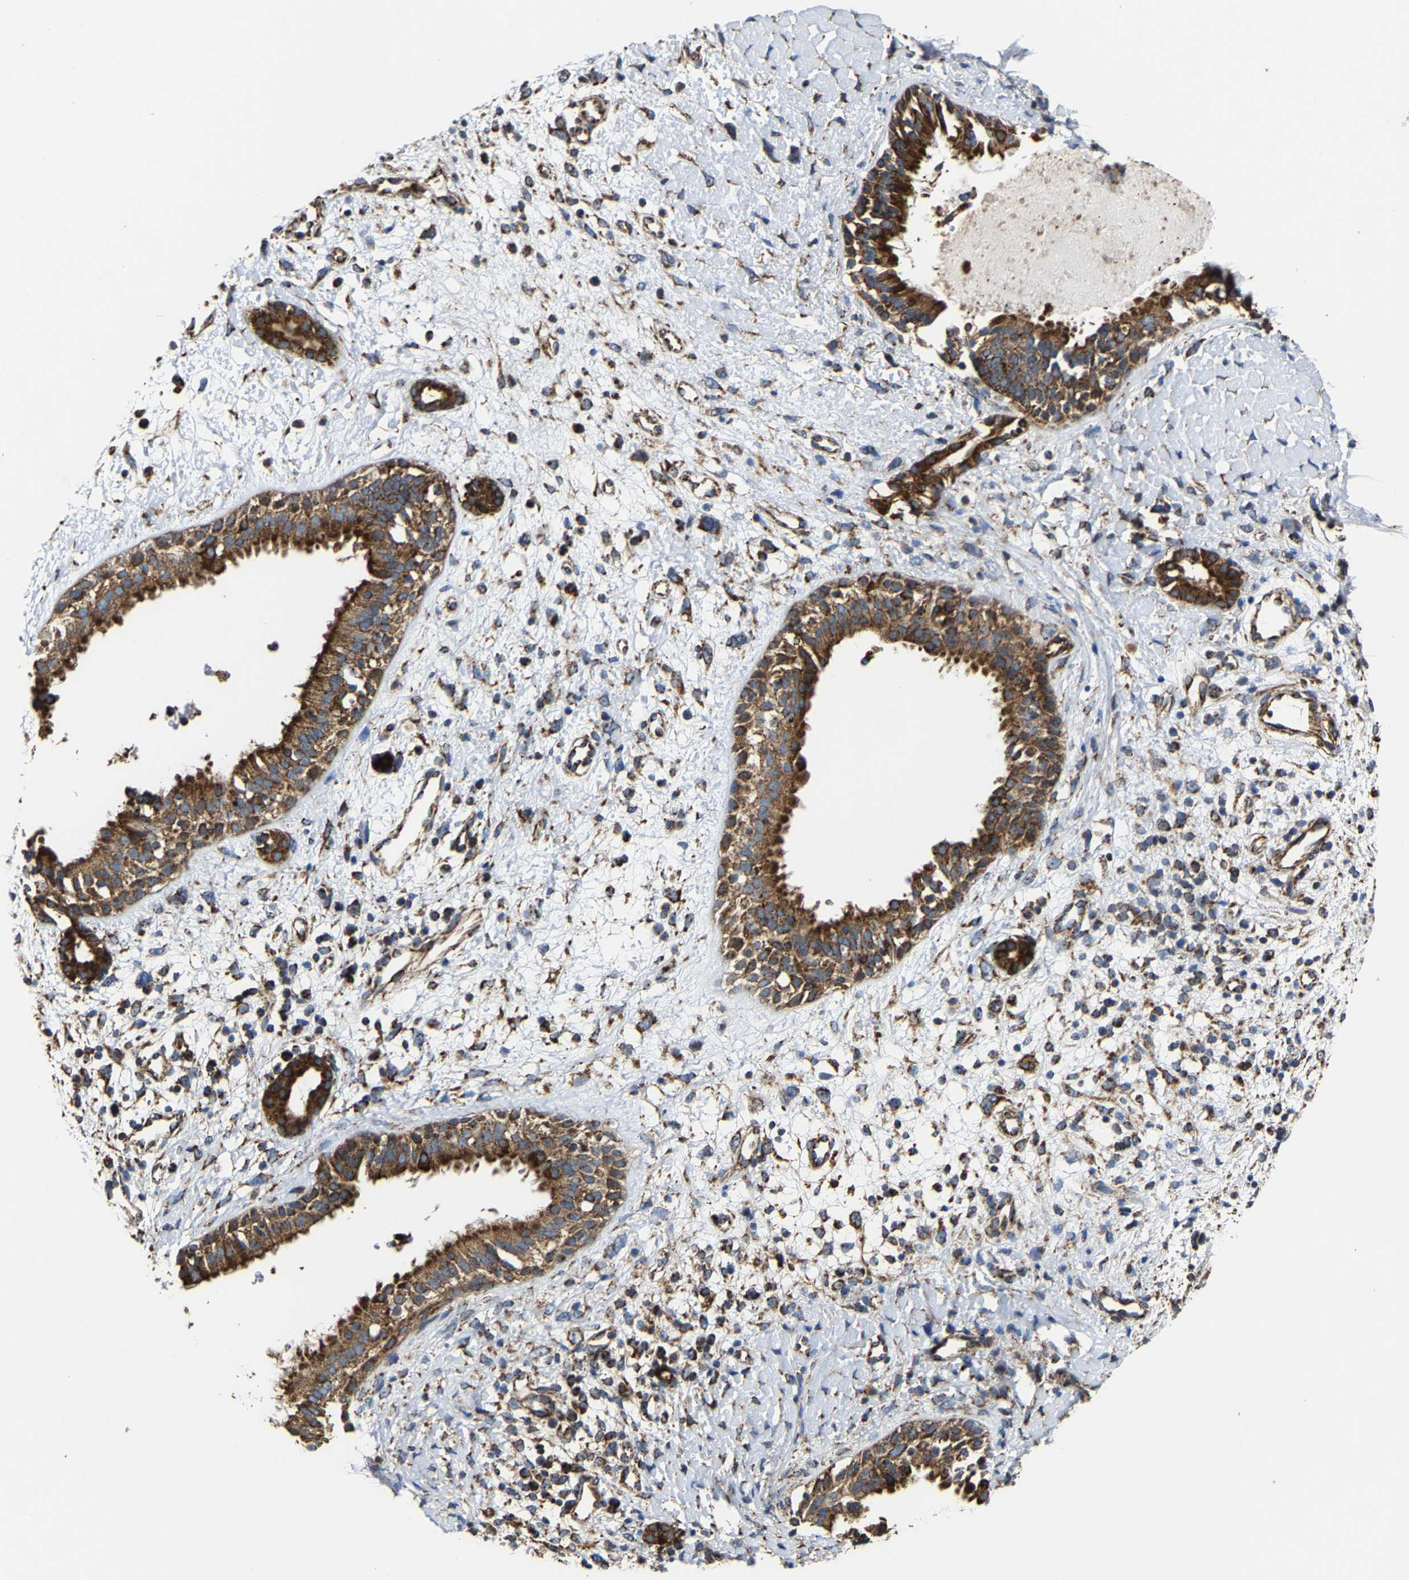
{"staining": {"intensity": "moderate", "quantity": ">75%", "location": "cytoplasmic/membranous"}, "tissue": "nasopharynx", "cell_type": "Respiratory epithelial cells", "image_type": "normal", "snomed": [{"axis": "morphology", "description": "Normal tissue, NOS"}, {"axis": "topography", "description": "Nasopharynx"}], "caption": "IHC staining of benign nasopharynx, which reveals medium levels of moderate cytoplasmic/membranous positivity in approximately >75% of respiratory epithelial cells indicating moderate cytoplasmic/membranous protein expression. The staining was performed using DAB (3,3'-diaminobenzidine) (brown) for protein detection and nuclei were counterstained in hematoxylin (blue).", "gene": "NDUFV3", "patient": {"sex": "male", "age": 22}}